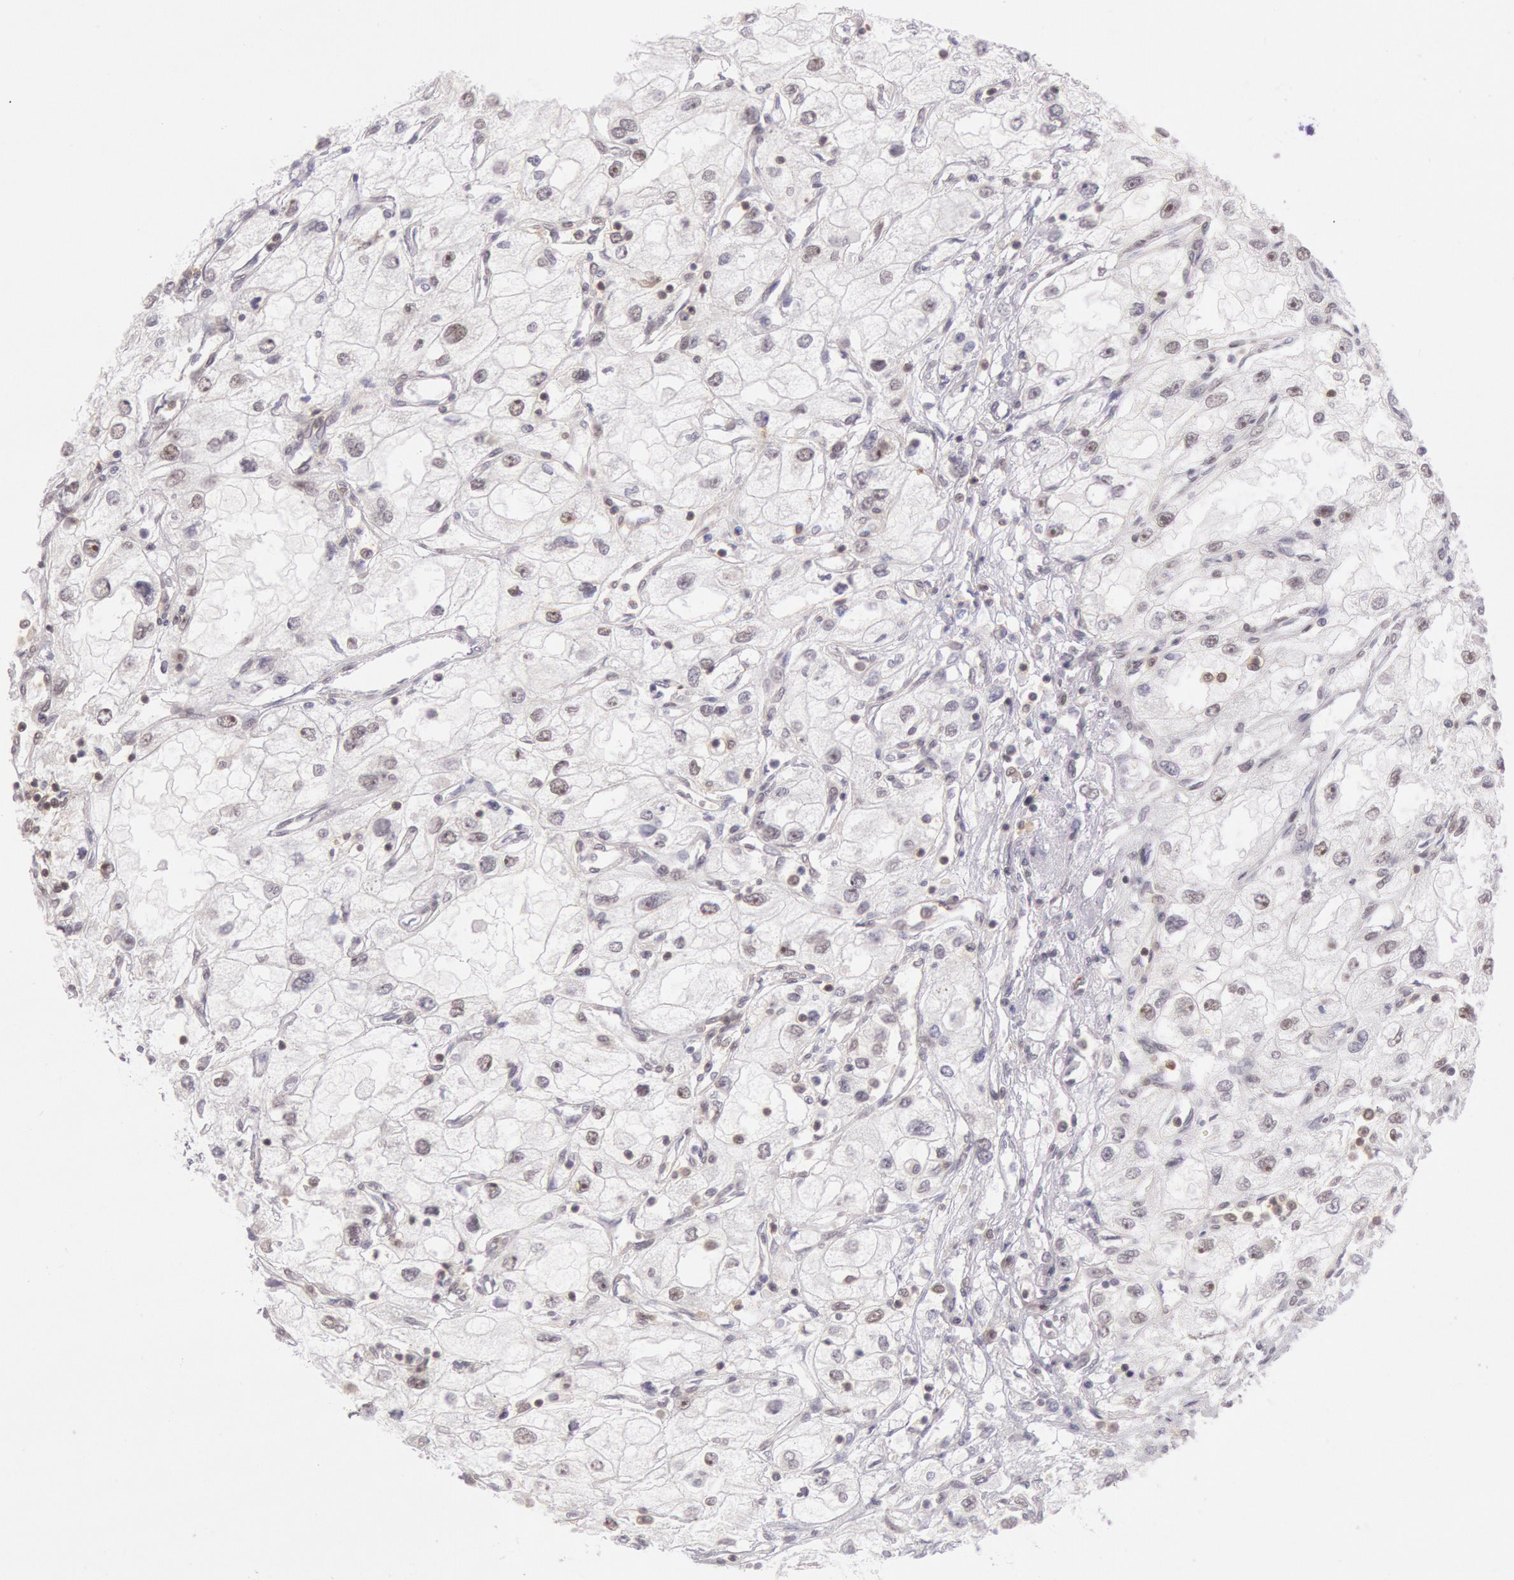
{"staining": {"intensity": "negative", "quantity": "none", "location": "none"}, "tissue": "renal cancer", "cell_type": "Tumor cells", "image_type": "cancer", "snomed": [{"axis": "morphology", "description": "Adenocarcinoma, NOS"}, {"axis": "topography", "description": "Kidney"}], "caption": "This histopathology image is of renal cancer stained with IHC to label a protein in brown with the nuclei are counter-stained blue. There is no positivity in tumor cells.", "gene": "ESS2", "patient": {"sex": "male", "age": 57}}